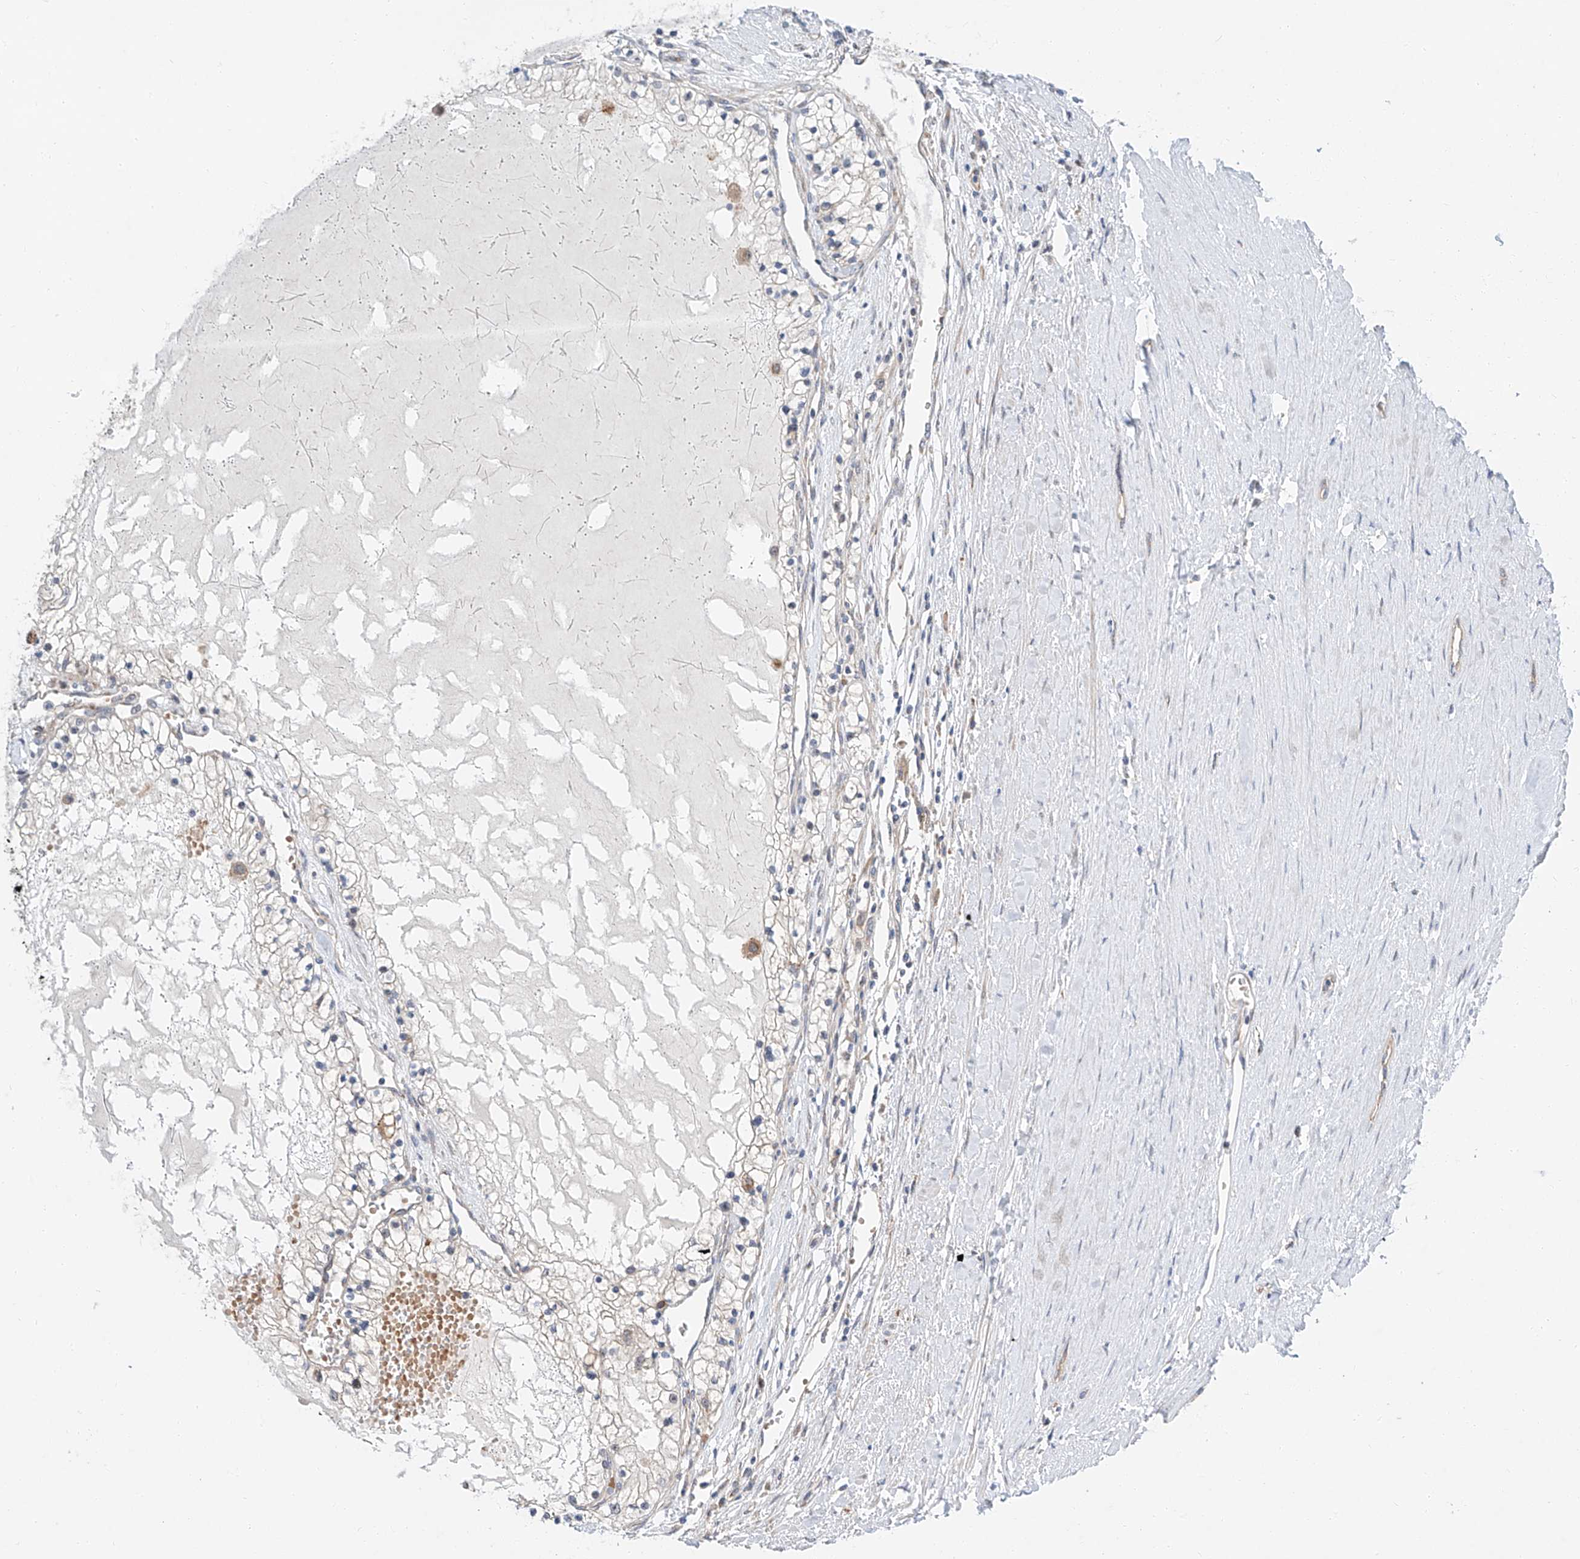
{"staining": {"intensity": "negative", "quantity": "none", "location": "none"}, "tissue": "renal cancer", "cell_type": "Tumor cells", "image_type": "cancer", "snomed": [{"axis": "morphology", "description": "Normal tissue, NOS"}, {"axis": "morphology", "description": "Adenocarcinoma, NOS"}, {"axis": "topography", "description": "Kidney"}], "caption": "An IHC photomicrograph of renal cancer is shown. There is no staining in tumor cells of renal cancer.", "gene": "CLDND1", "patient": {"sex": "male", "age": 68}}